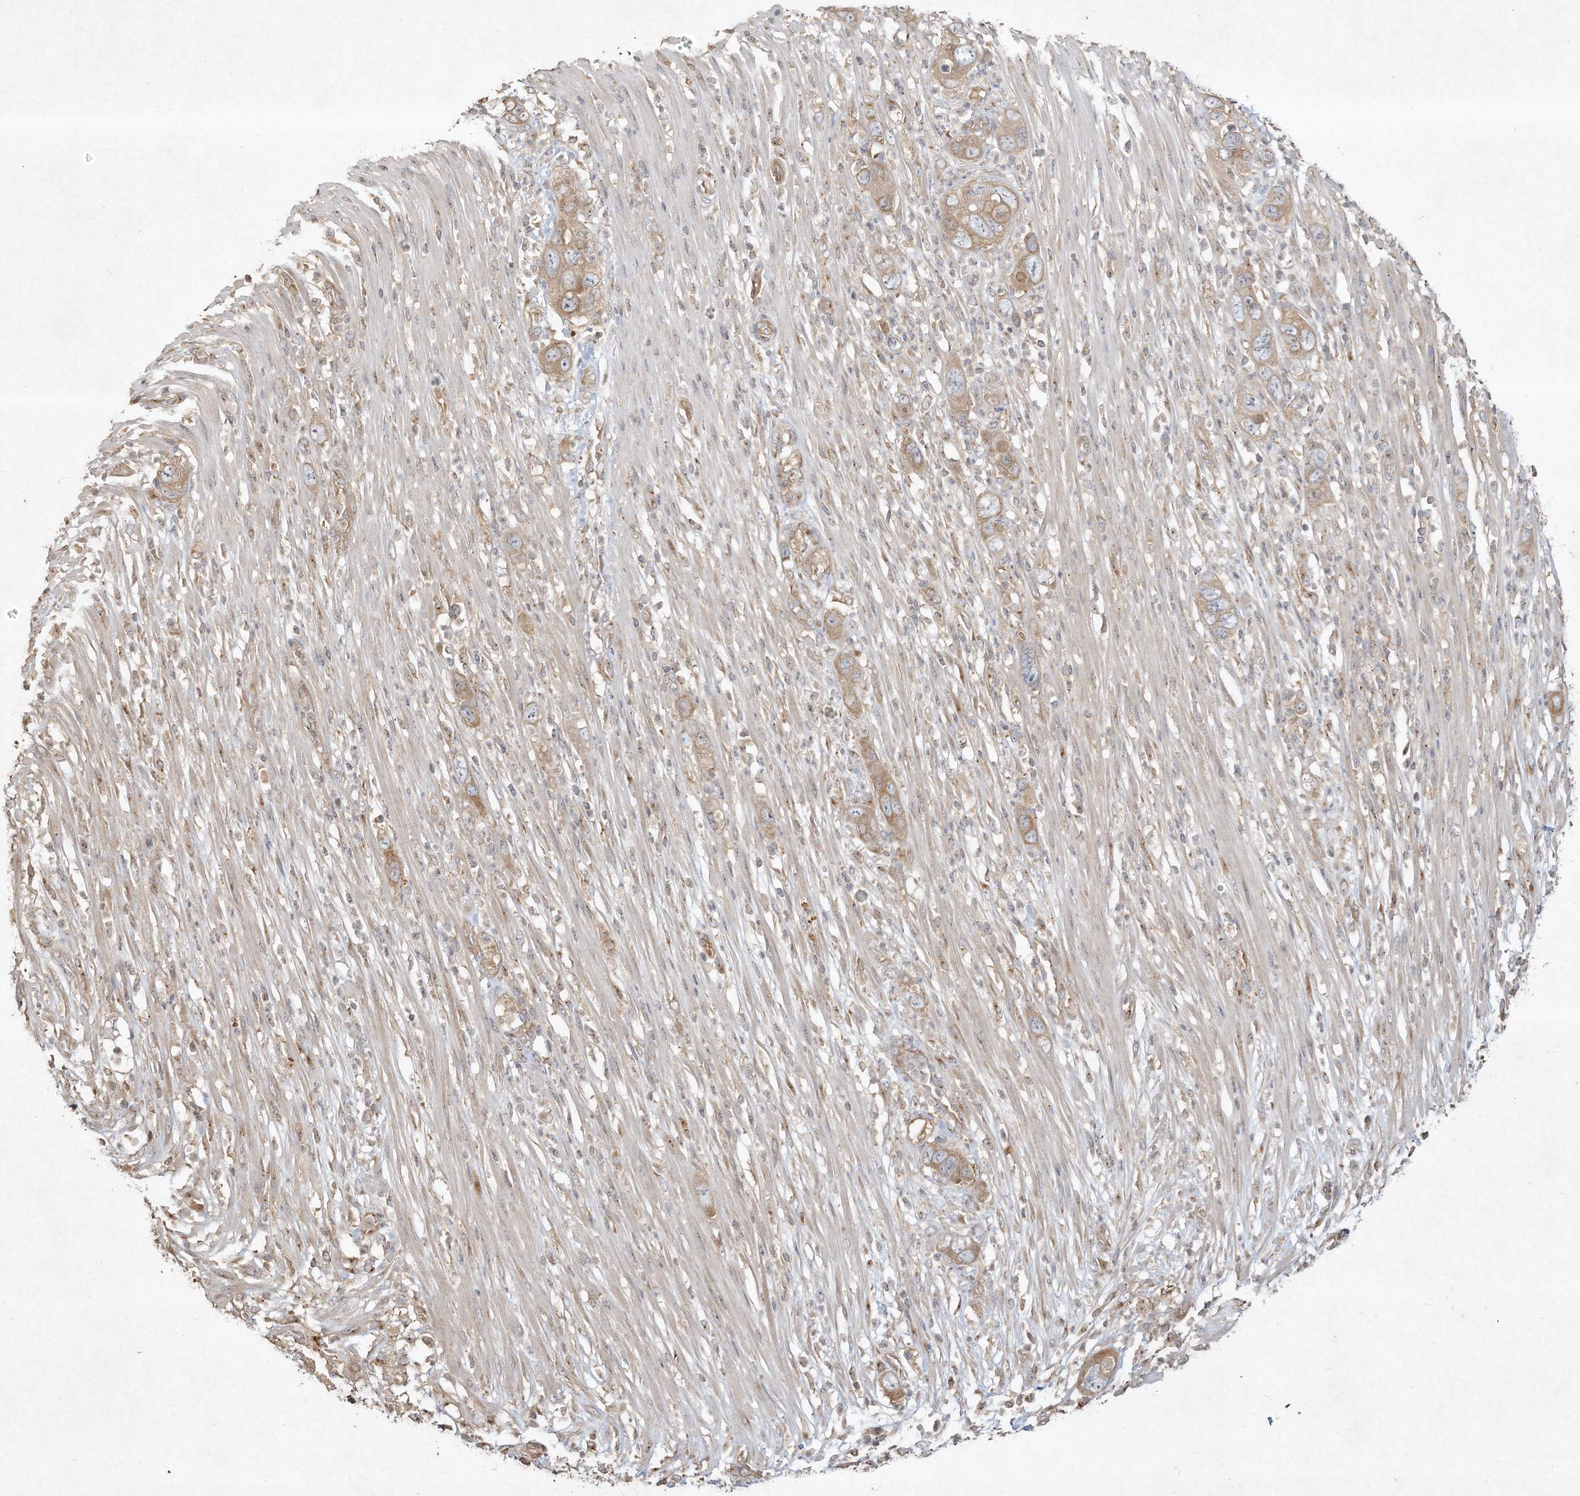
{"staining": {"intensity": "moderate", "quantity": ">75%", "location": "cytoplasmic/membranous"}, "tissue": "pancreatic cancer", "cell_type": "Tumor cells", "image_type": "cancer", "snomed": [{"axis": "morphology", "description": "Adenocarcinoma, NOS"}, {"axis": "topography", "description": "Pancreas"}], "caption": "Pancreatic cancer stained for a protein (brown) demonstrates moderate cytoplasmic/membranous positive expression in approximately >75% of tumor cells.", "gene": "DYNC1I2", "patient": {"sex": "female", "age": 71}}